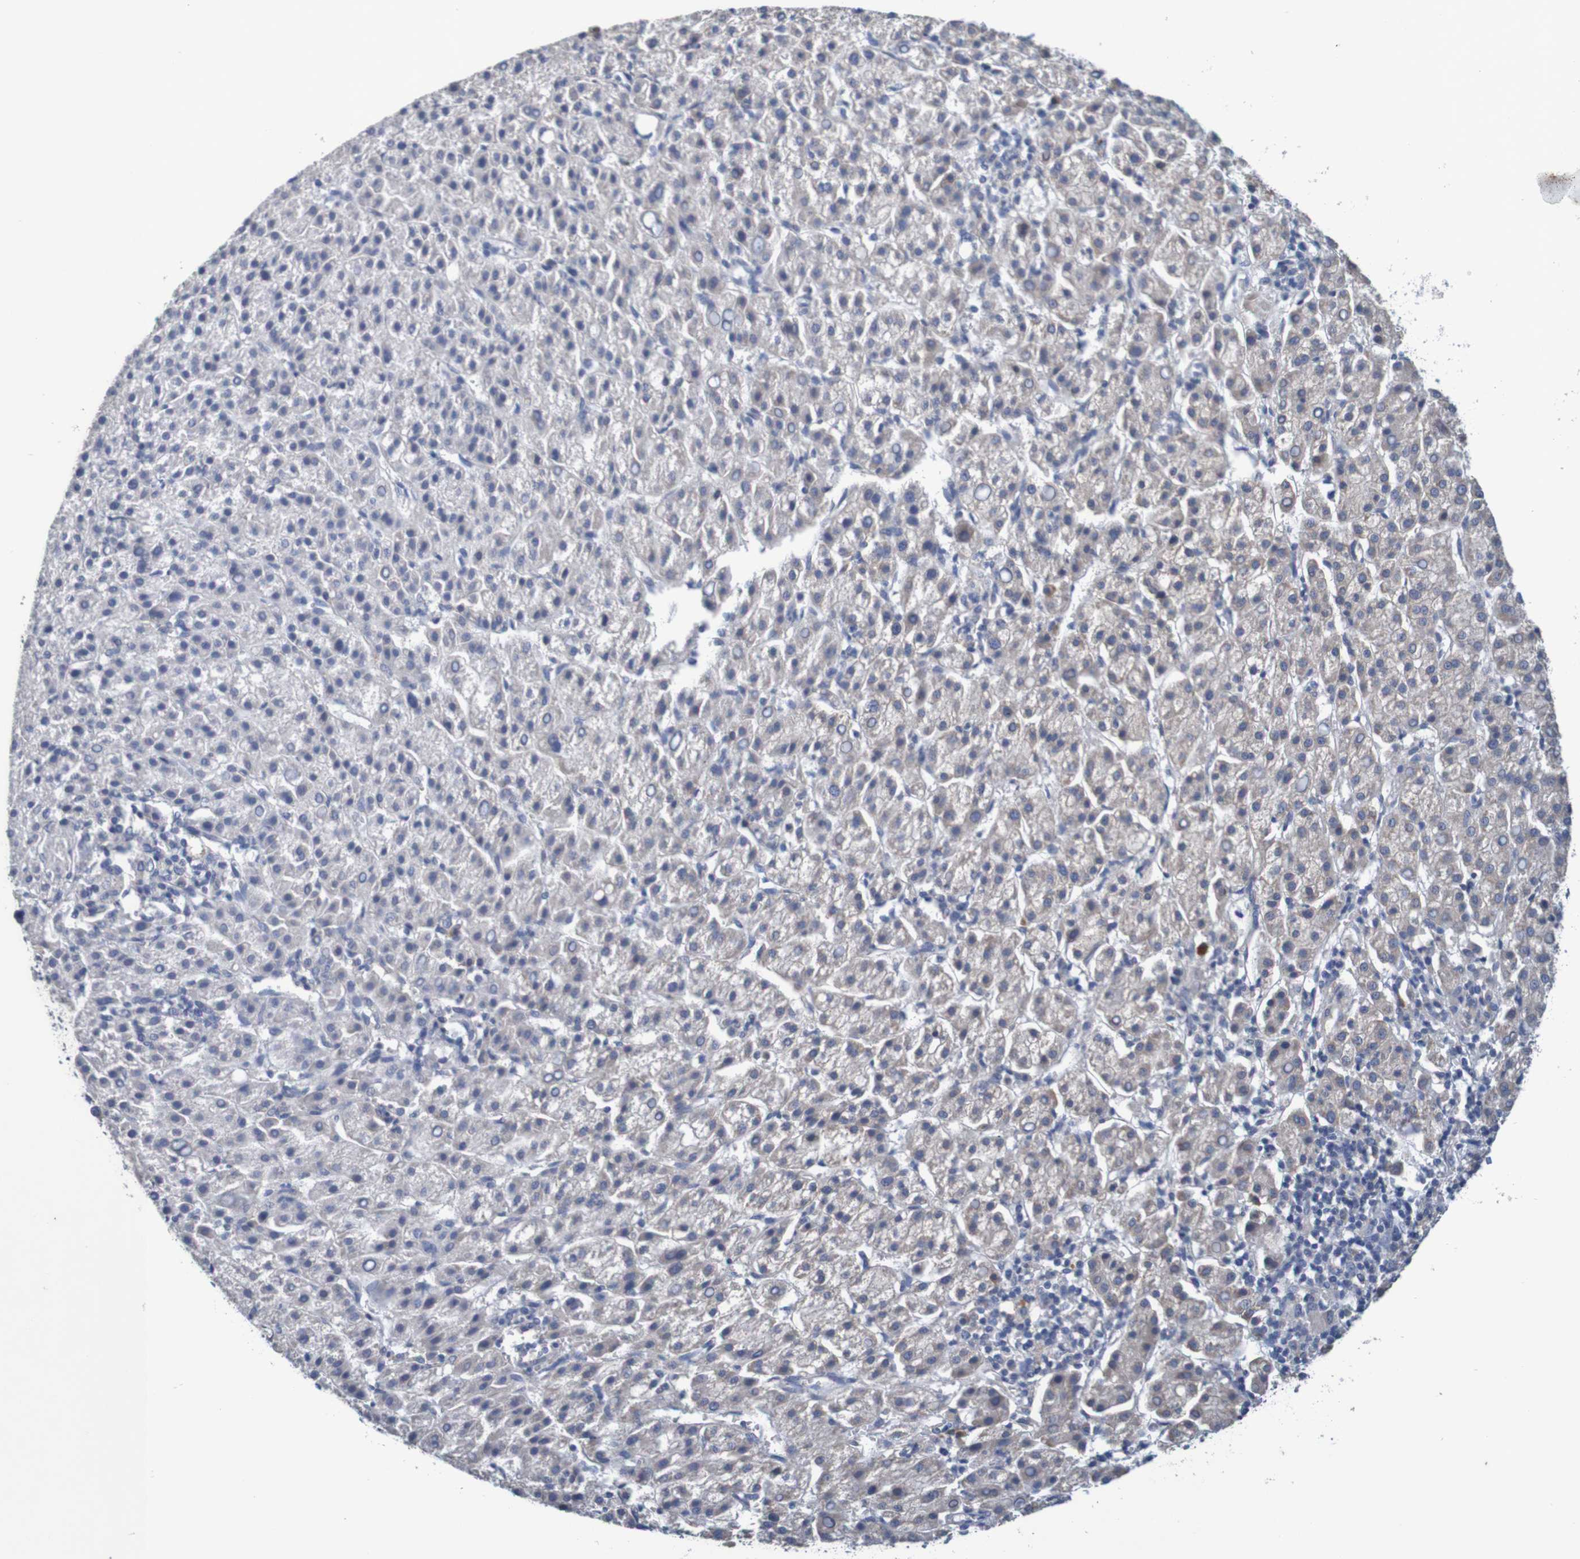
{"staining": {"intensity": "weak", "quantity": "<25%", "location": "cytoplasmic/membranous"}, "tissue": "liver cancer", "cell_type": "Tumor cells", "image_type": "cancer", "snomed": [{"axis": "morphology", "description": "Carcinoma, Hepatocellular, NOS"}, {"axis": "topography", "description": "Liver"}], "caption": "A histopathology image of human hepatocellular carcinoma (liver) is negative for staining in tumor cells. (DAB immunohistochemistry (IHC) visualized using brightfield microscopy, high magnification).", "gene": "LTA", "patient": {"sex": "female", "age": 58}}